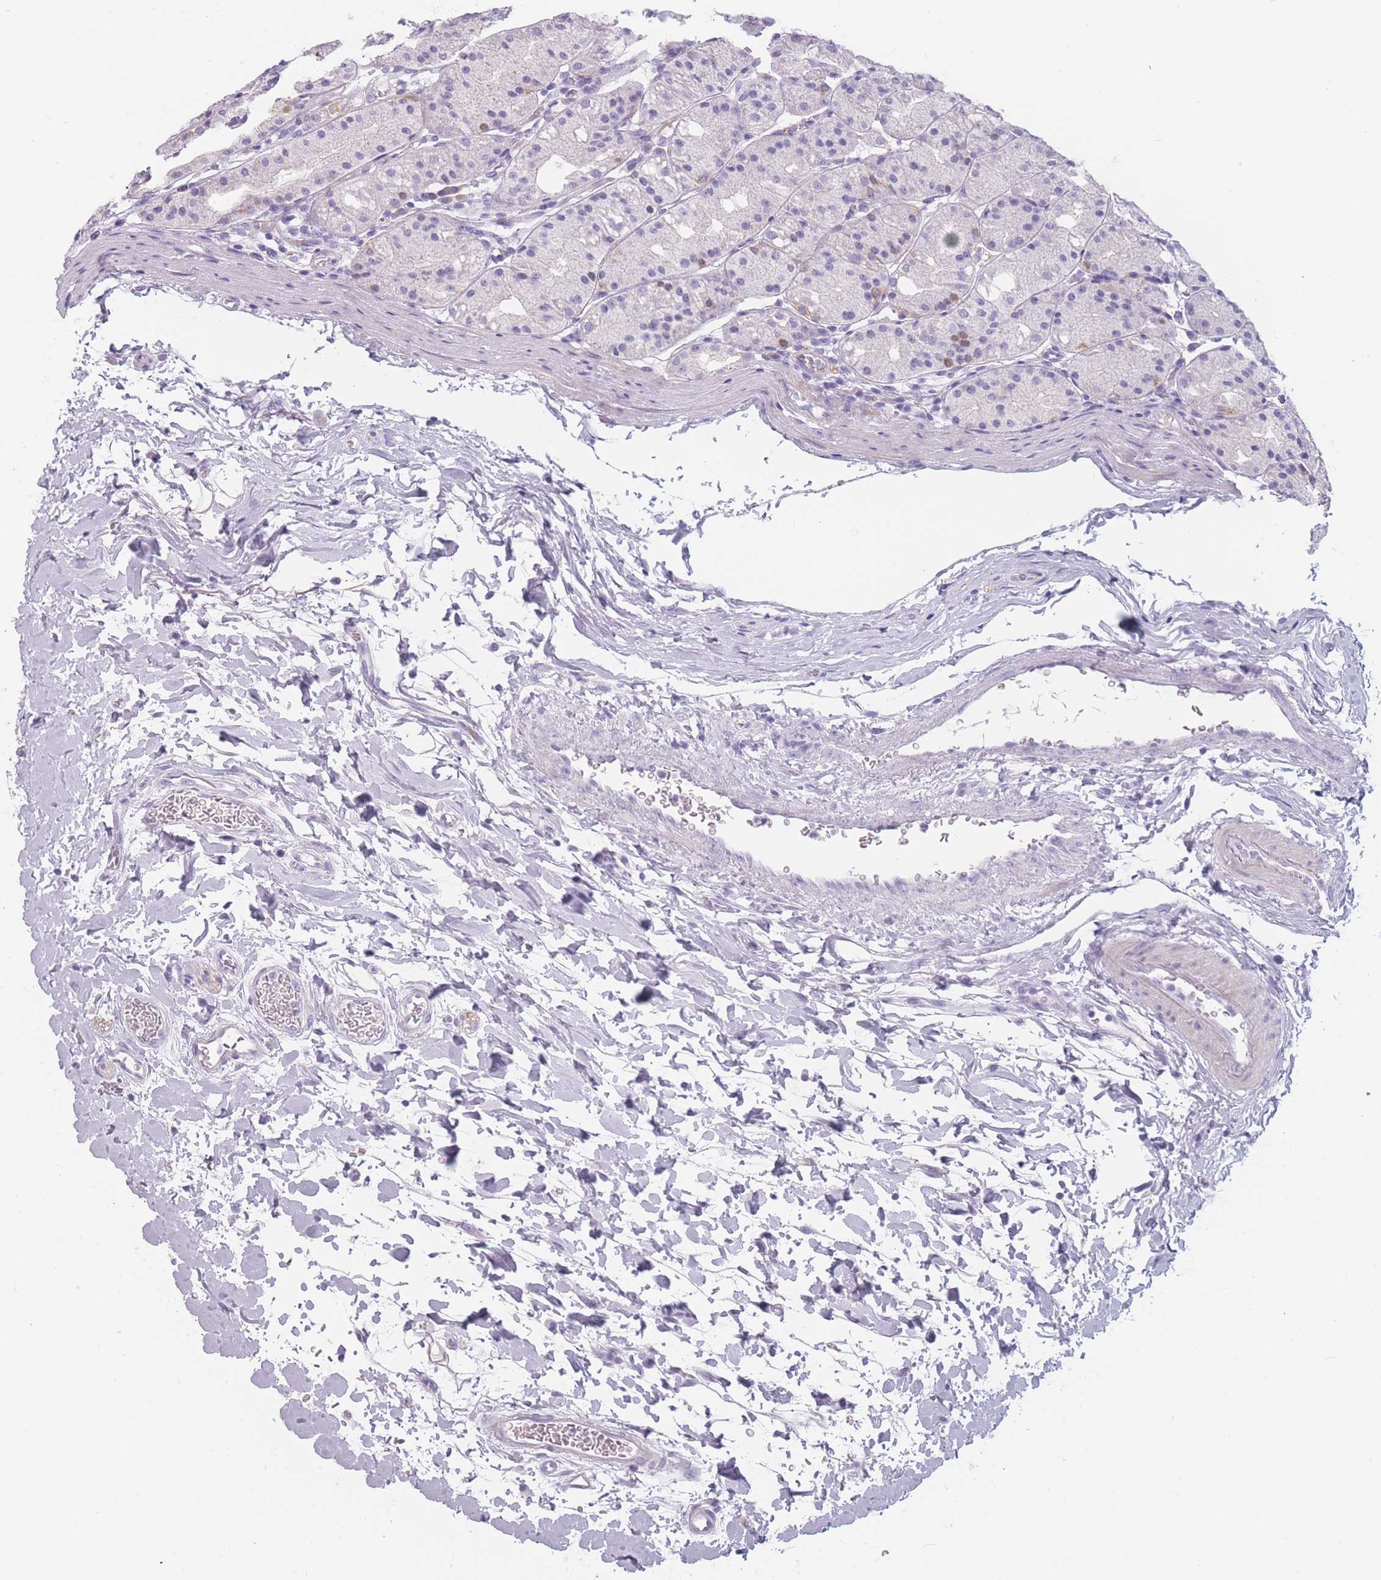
{"staining": {"intensity": "negative", "quantity": "none", "location": "none"}, "tissue": "stomach", "cell_type": "Glandular cells", "image_type": "normal", "snomed": [{"axis": "morphology", "description": "Normal tissue, NOS"}, {"axis": "topography", "description": "Stomach, upper"}], "caption": "Protein analysis of normal stomach reveals no significant staining in glandular cells.", "gene": "PPFIA3", "patient": {"sex": "male", "age": 48}}